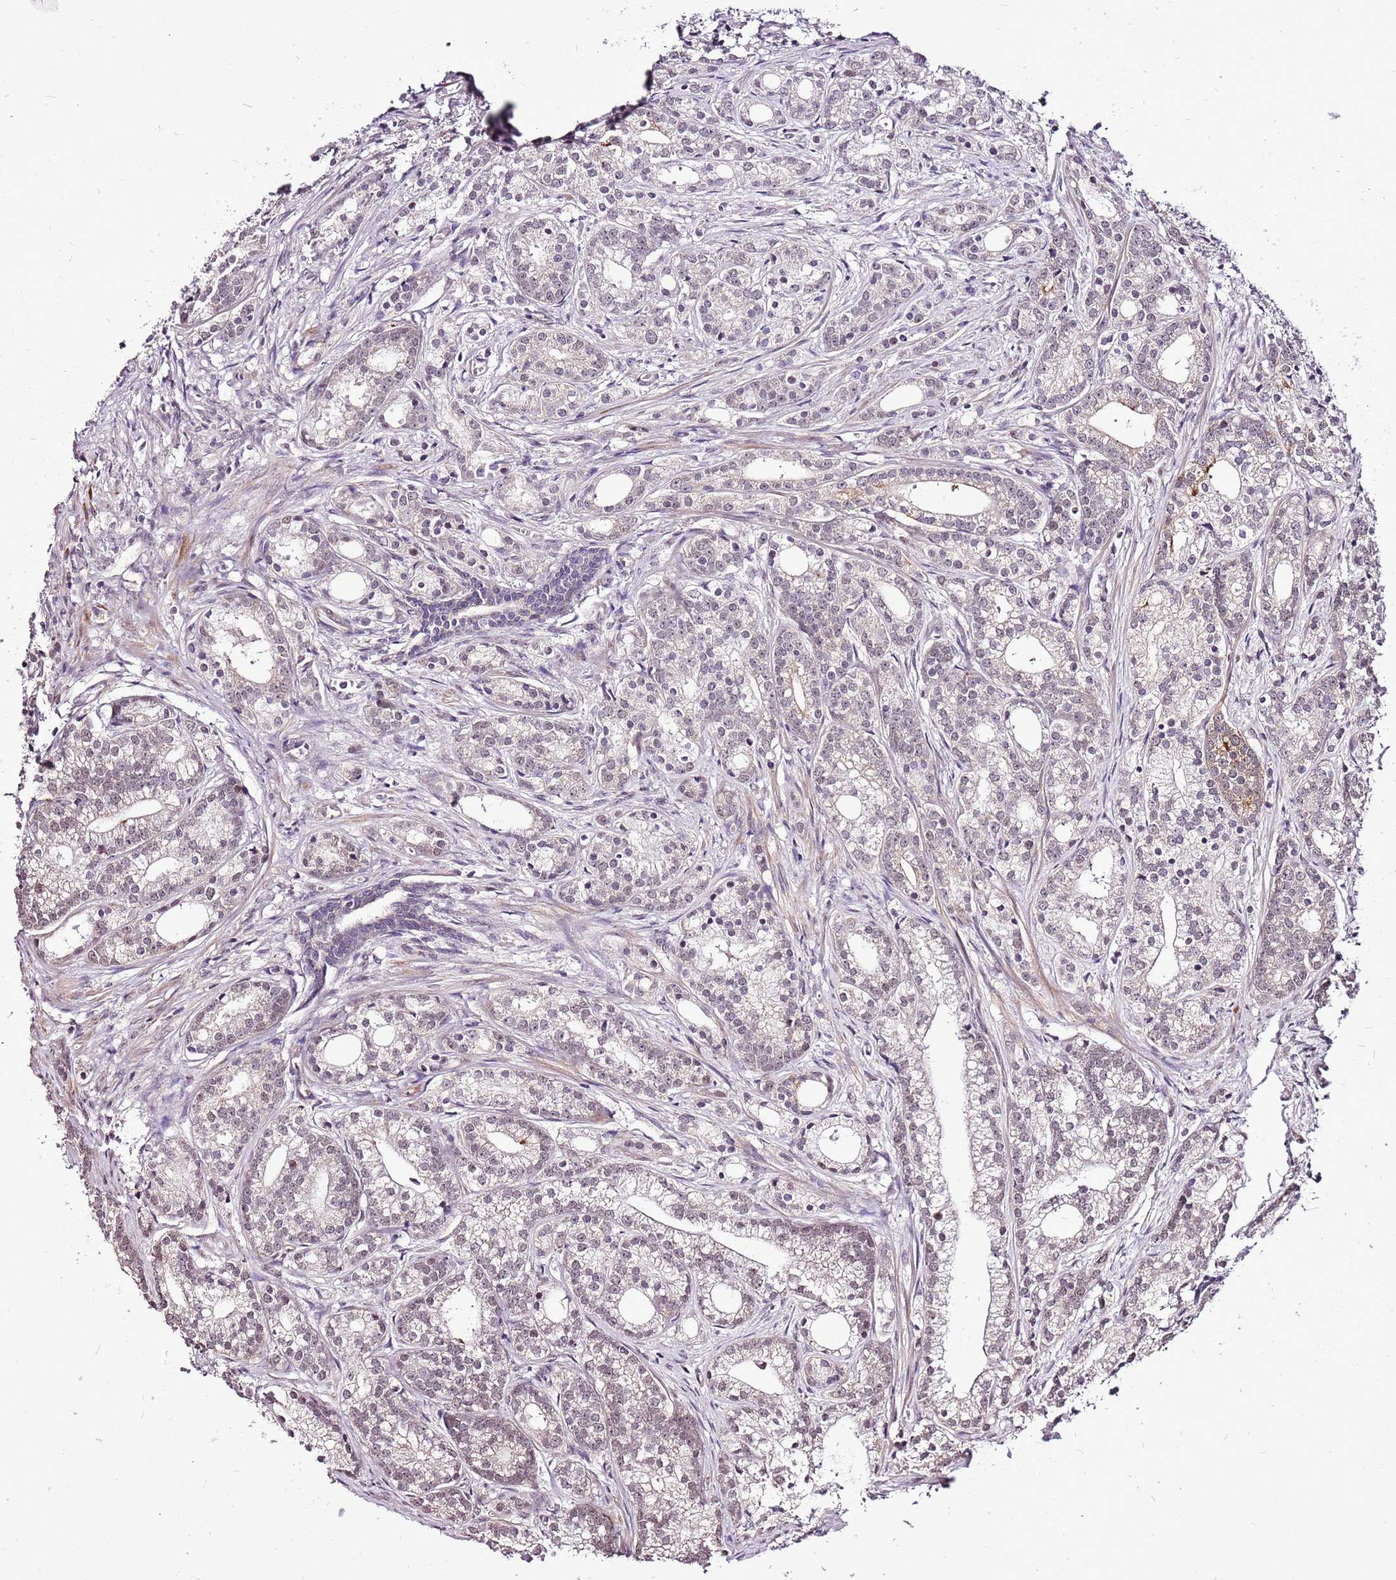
{"staining": {"intensity": "weak", "quantity": "25%-75%", "location": "nuclear"}, "tissue": "prostate cancer", "cell_type": "Tumor cells", "image_type": "cancer", "snomed": [{"axis": "morphology", "description": "Adenocarcinoma, Low grade"}, {"axis": "topography", "description": "Prostate"}], "caption": "Weak nuclear protein positivity is identified in about 25%-75% of tumor cells in prostate cancer (low-grade adenocarcinoma).", "gene": "CCDC166", "patient": {"sex": "male", "age": 71}}